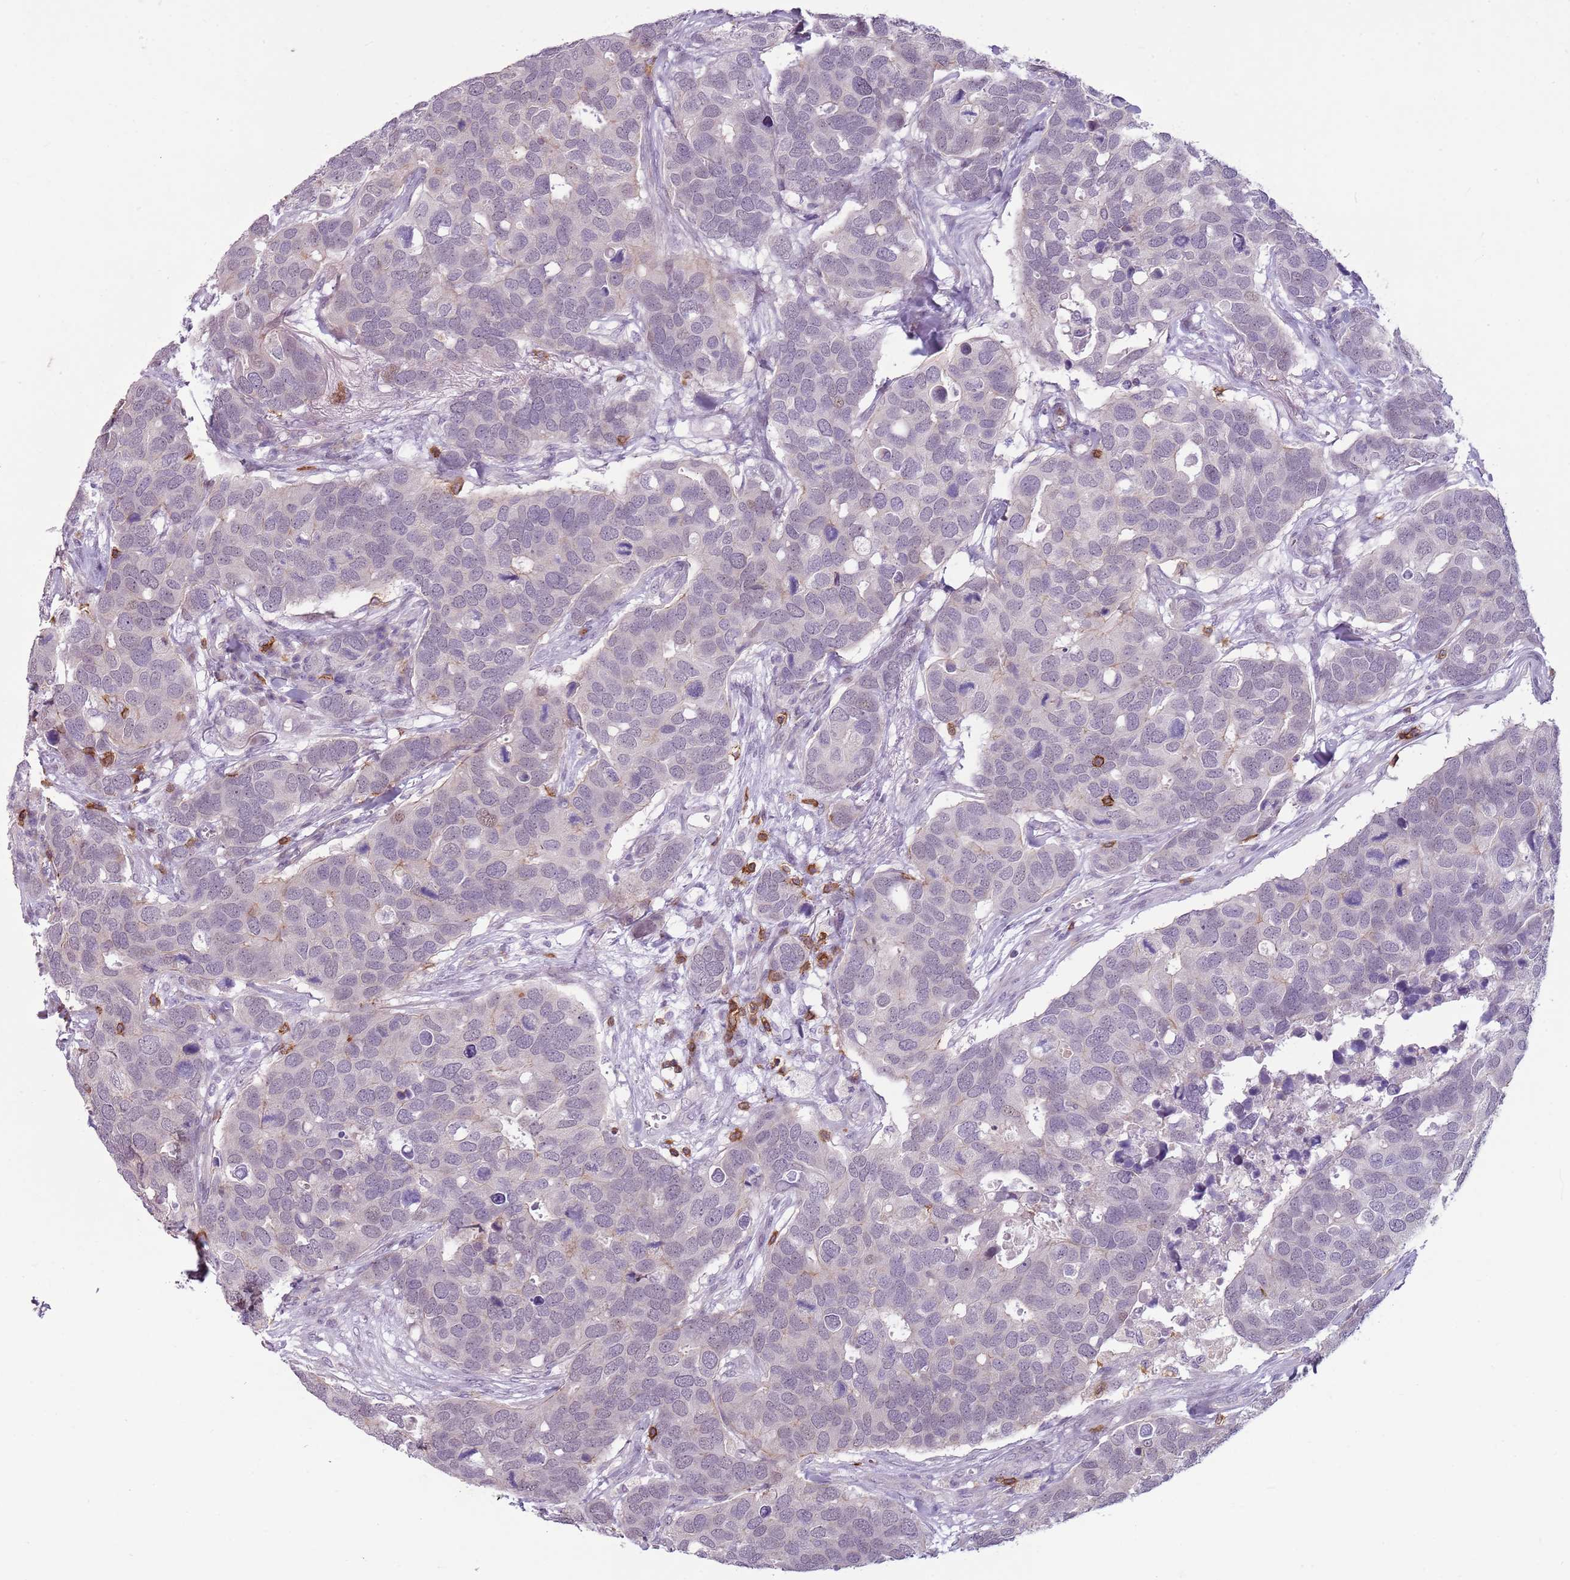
{"staining": {"intensity": "negative", "quantity": "none", "location": "none"}, "tissue": "breast cancer", "cell_type": "Tumor cells", "image_type": "cancer", "snomed": [{"axis": "morphology", "description": "Duct carcinoma"}, {"axis": "topography", "description": "Breast"}], "caption": "Tumor cells are negative for brown protein staining in breast cancer.", "gene": "ZNF583", "patient": {"sex": "female", "age": 83}}